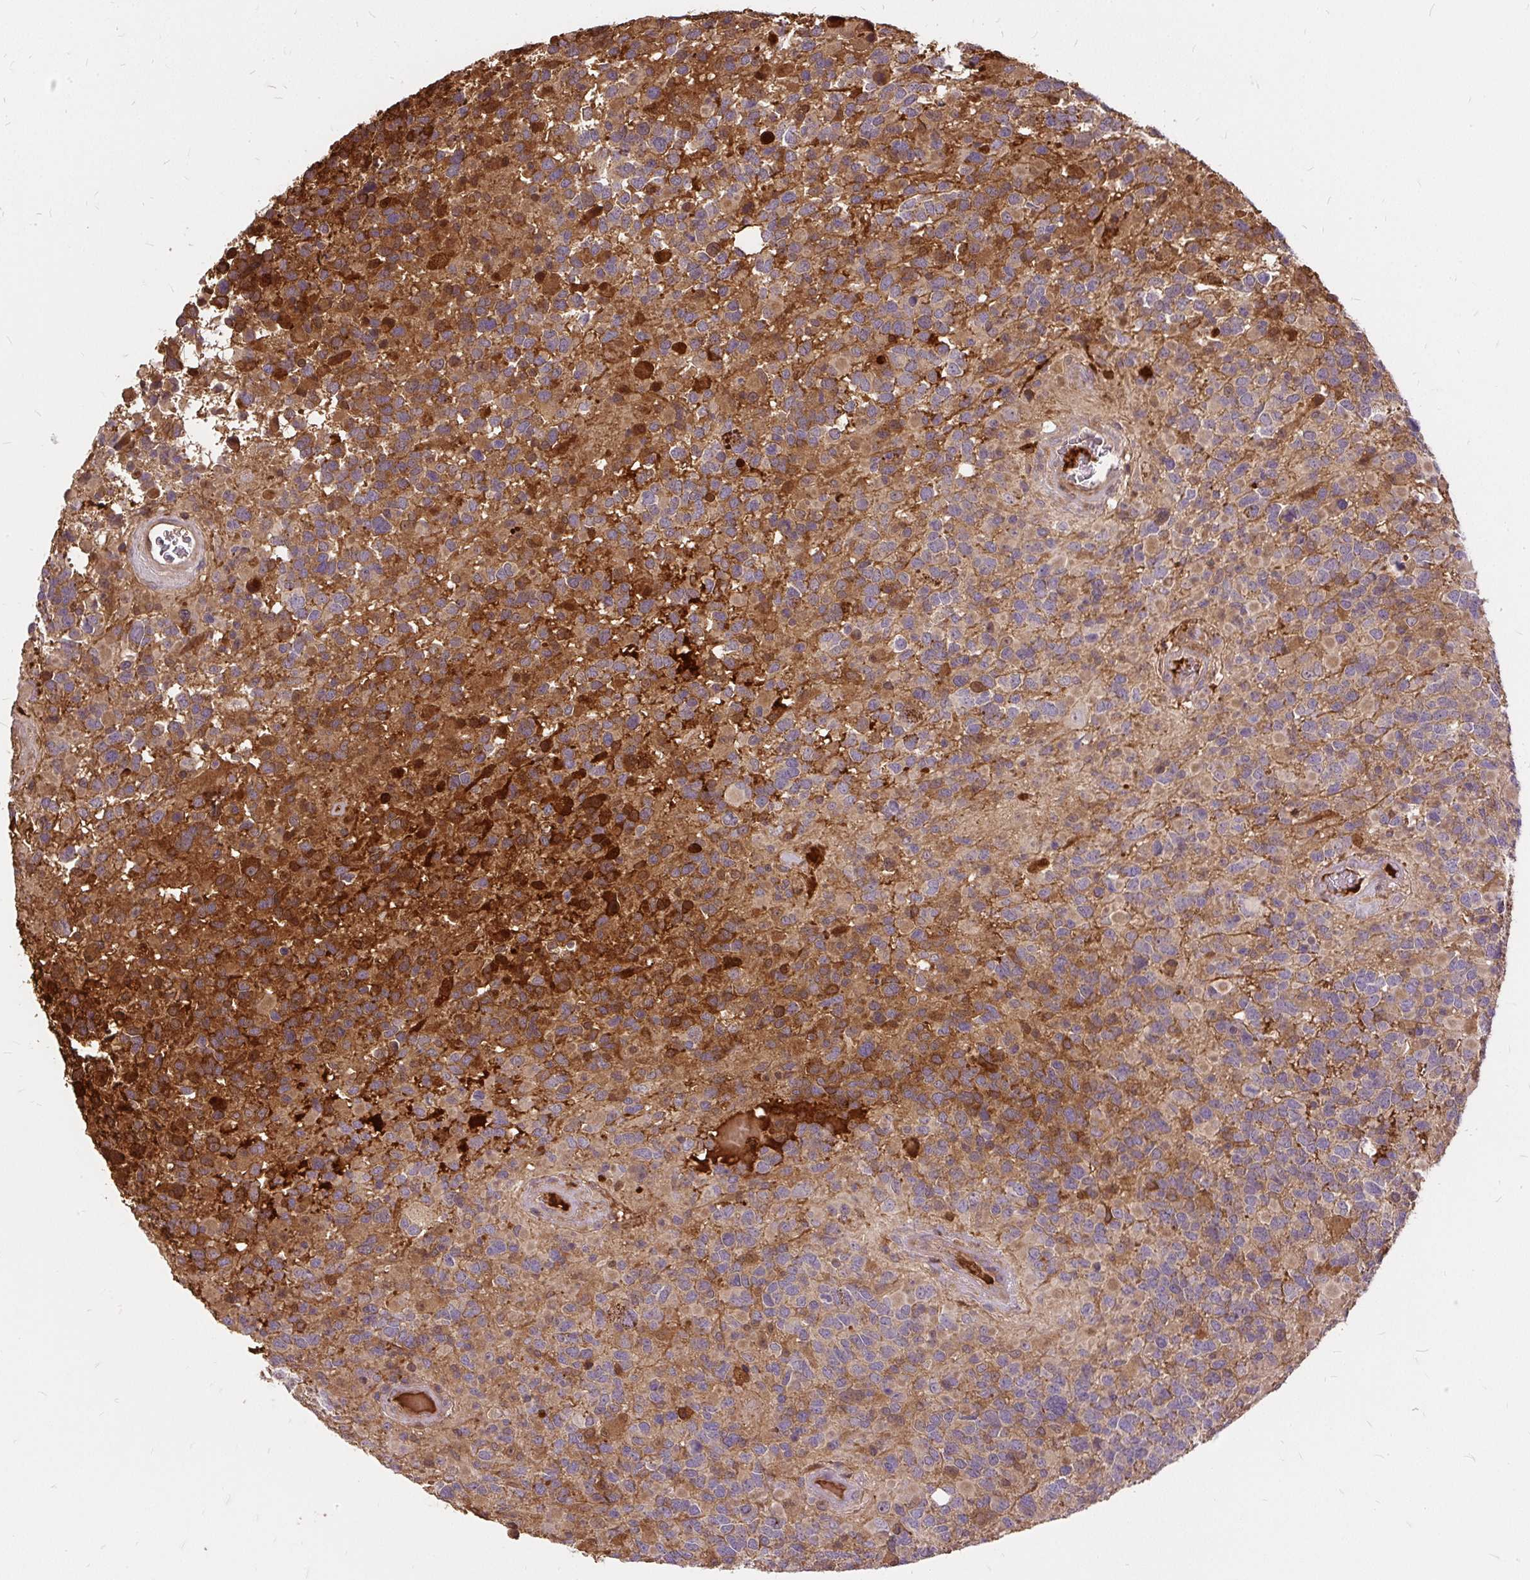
{"staining": {"intensity": "moderate", "quantity": "<25%", "location": "cytoplasmic/membranous"}, "tissue": "glioma", "cell_type": "Tumor cells", "image_type": "cancer", "snomed": [{"axis": "morphology", "description": "Glioma, malignant, High grade"}, {"axis": "topography", "description": "Brain"}], "caption": "The immunohistochemical stain highlights moderate cytoplasmic/membranous expression in tumor cells of malignant high-grade glioma tissue.", "gene": "AP5S1", "patient": {"sex": "female", "age": 40}}